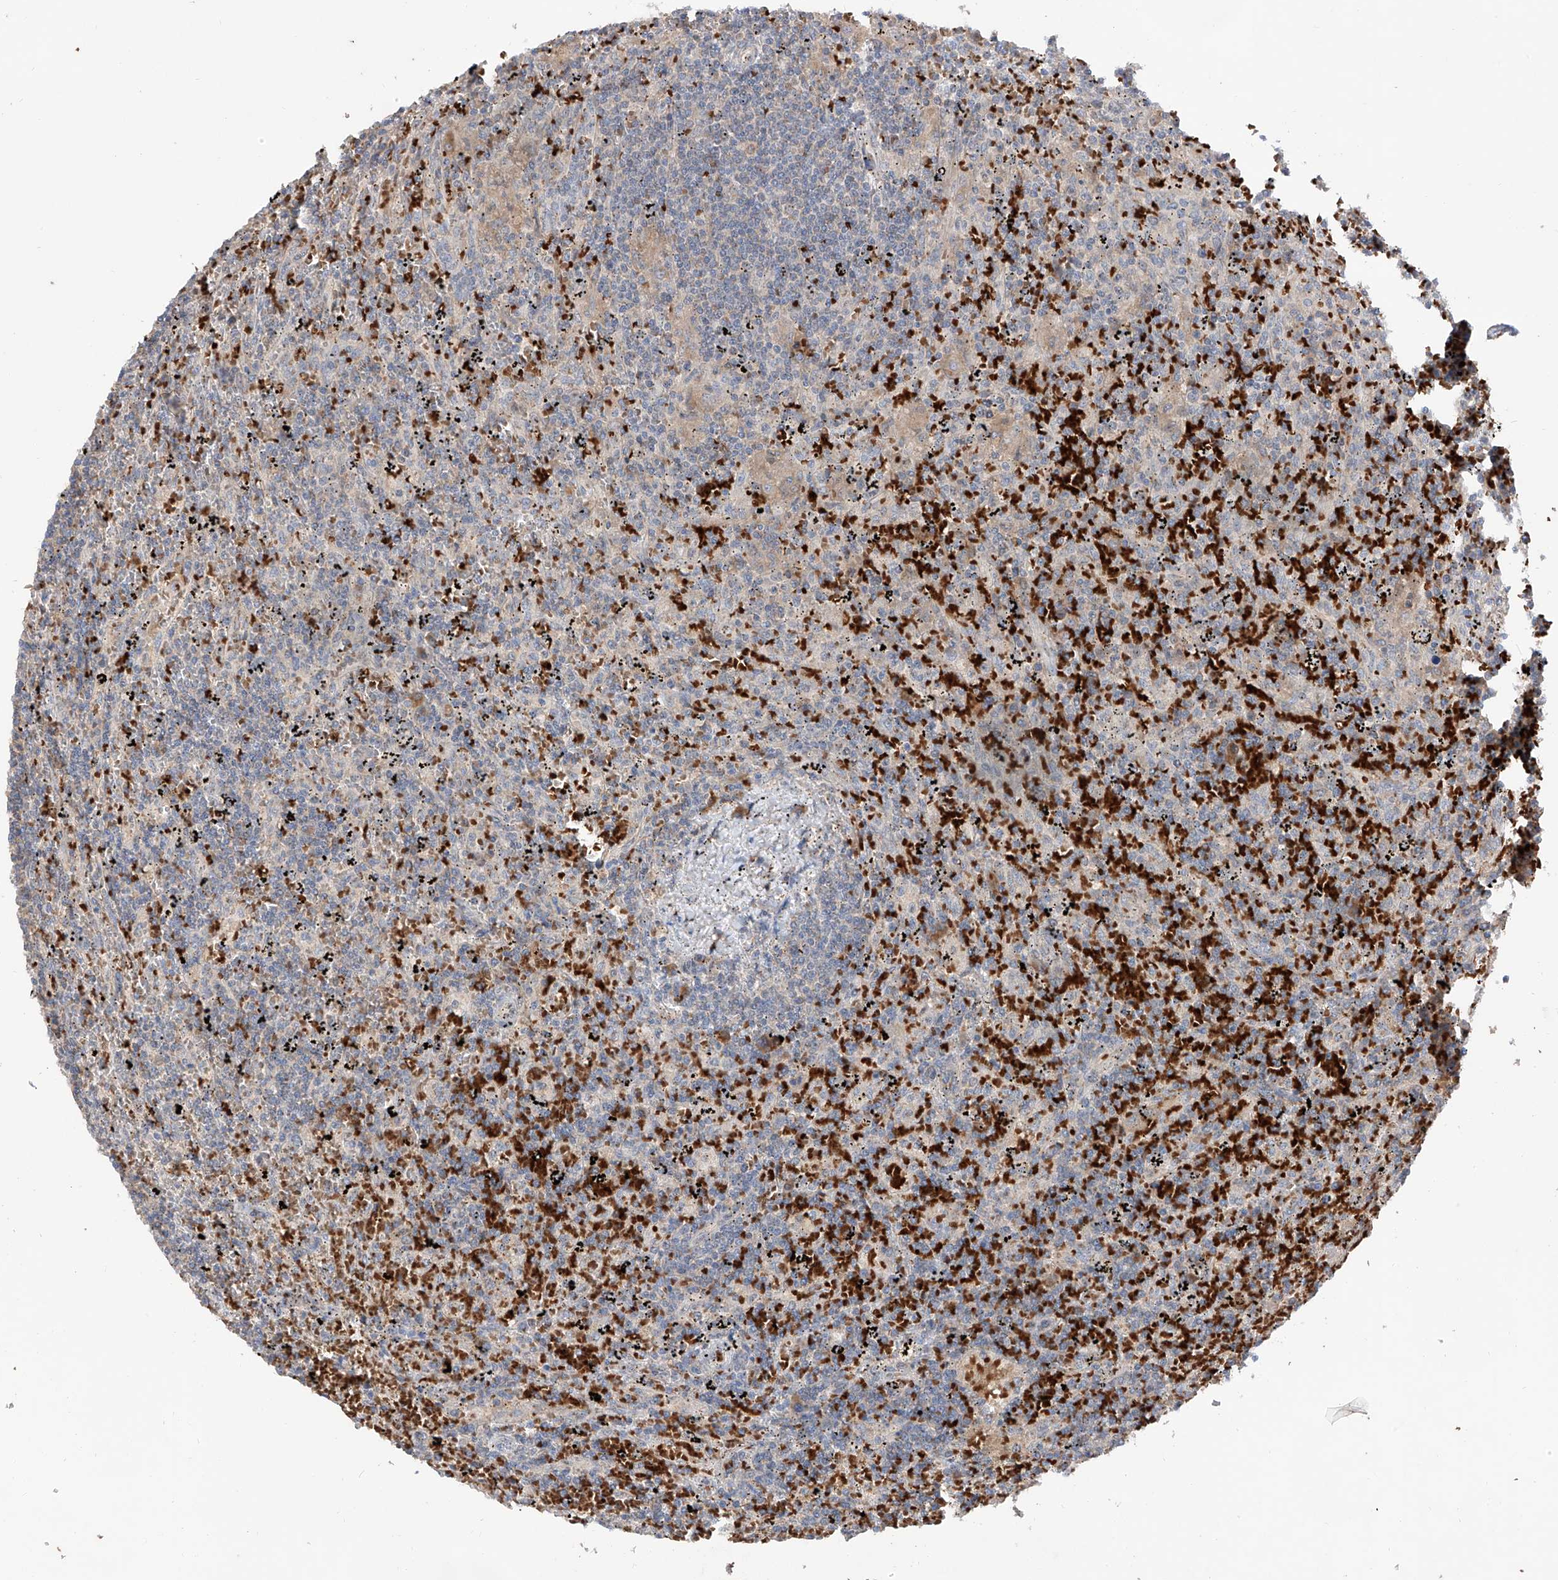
{"staining": {"intensity": "negative", "quantity": "none", "location": "none"}, "tissue": "lymphoma", "cell_type": "Tumor cells", "image_type": "cancer", "snomed": [{"axis": "morphology", "description": "Malignant lymphoma, non-Hodgkin's type, Low grade"}, {"axis": "topography", "description": "Spleen"}], "caption": "Tumor cells show no significant protein staining in low-grade malignant lymphoma, non-Hodgkin's type. (Brightfield microscopy of DAB immunohistochemistry (IHC) at high magnification).", "gene": "EDN1", "patient": {"sex": "male", "age": 76}}